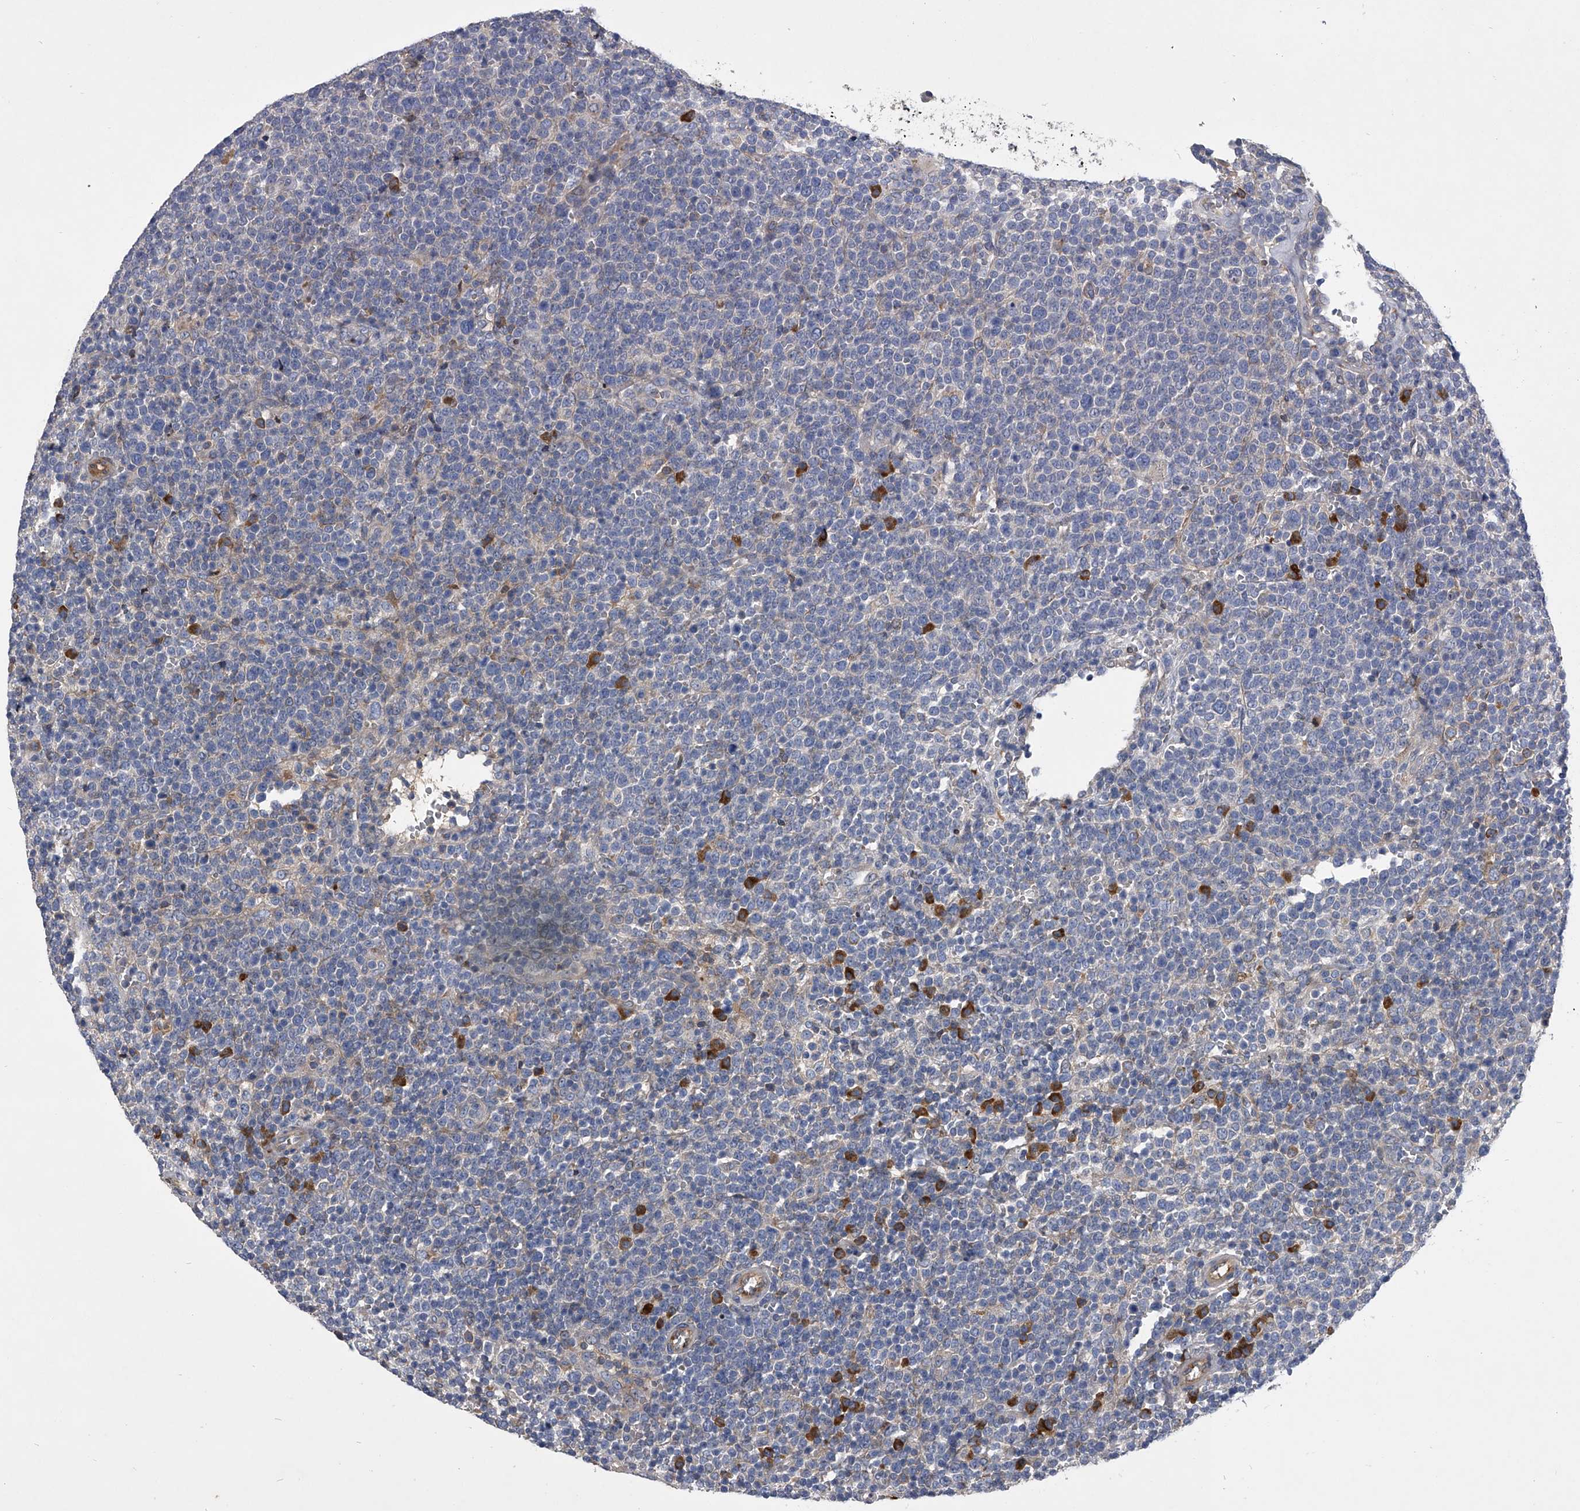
{"staining": {"intensity": "negative", "quantity": "none", "location": "none"}, "tissue": "lymphoma", "cell_type": "Tumor cells", "image_type": "cancer", "snomed": [{"axis": "morphology", "description": "Malignant lymphoma, non-Hodgkin's type, High grade"}, {"axis": "topography", "description": "Lymph node"}], "caption": "The photomicrograph reveals no staining of tumor cells in lymphoma.", "gene": "CCR4", "patient": {"sex": "male", "age": 61}}